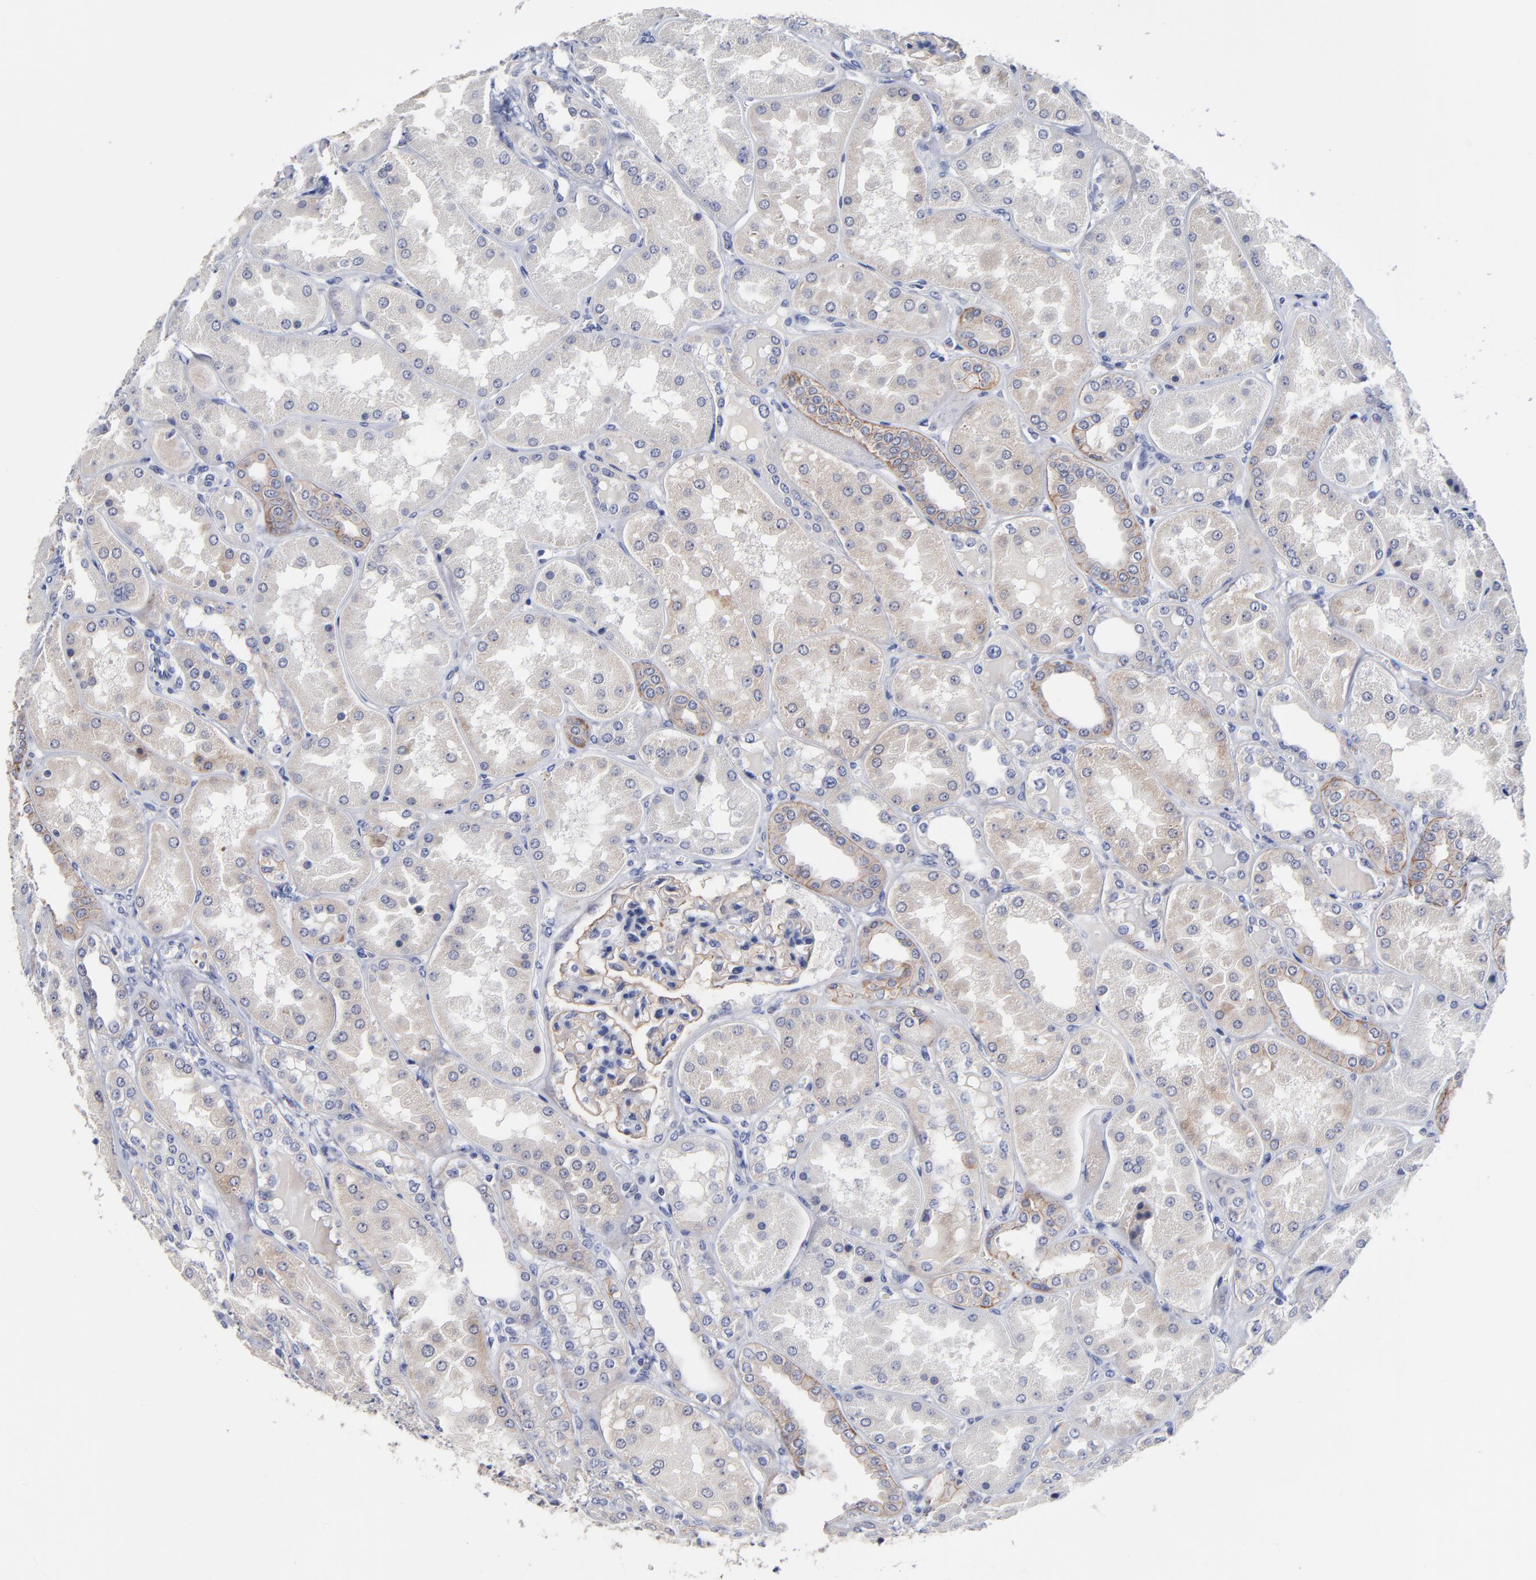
{"staining": {"intensity": "negative", "quantity": "none", "location": "none"}, "tissue": "kidney", "cell_type": "Cells in glomeruli", "image_type": "normal", "snomed": [{"axis": "morphology", "description": "Normal tissue, NOS"}, {"axis": "topography", "description": "Kidney"}], "caption": "This is a photomicrograph of immunohistochemistry staining of normal kidney, which shows no expression in cells in glomeruli. (Stains: DAB (3,3'-diaminobenzidine) IHC with hematoxylin counter stain, Microscopy: brightfield microscopy at high magnification).", "gene": "CXADR", "patient": {"sex": "female", "age": 56}}